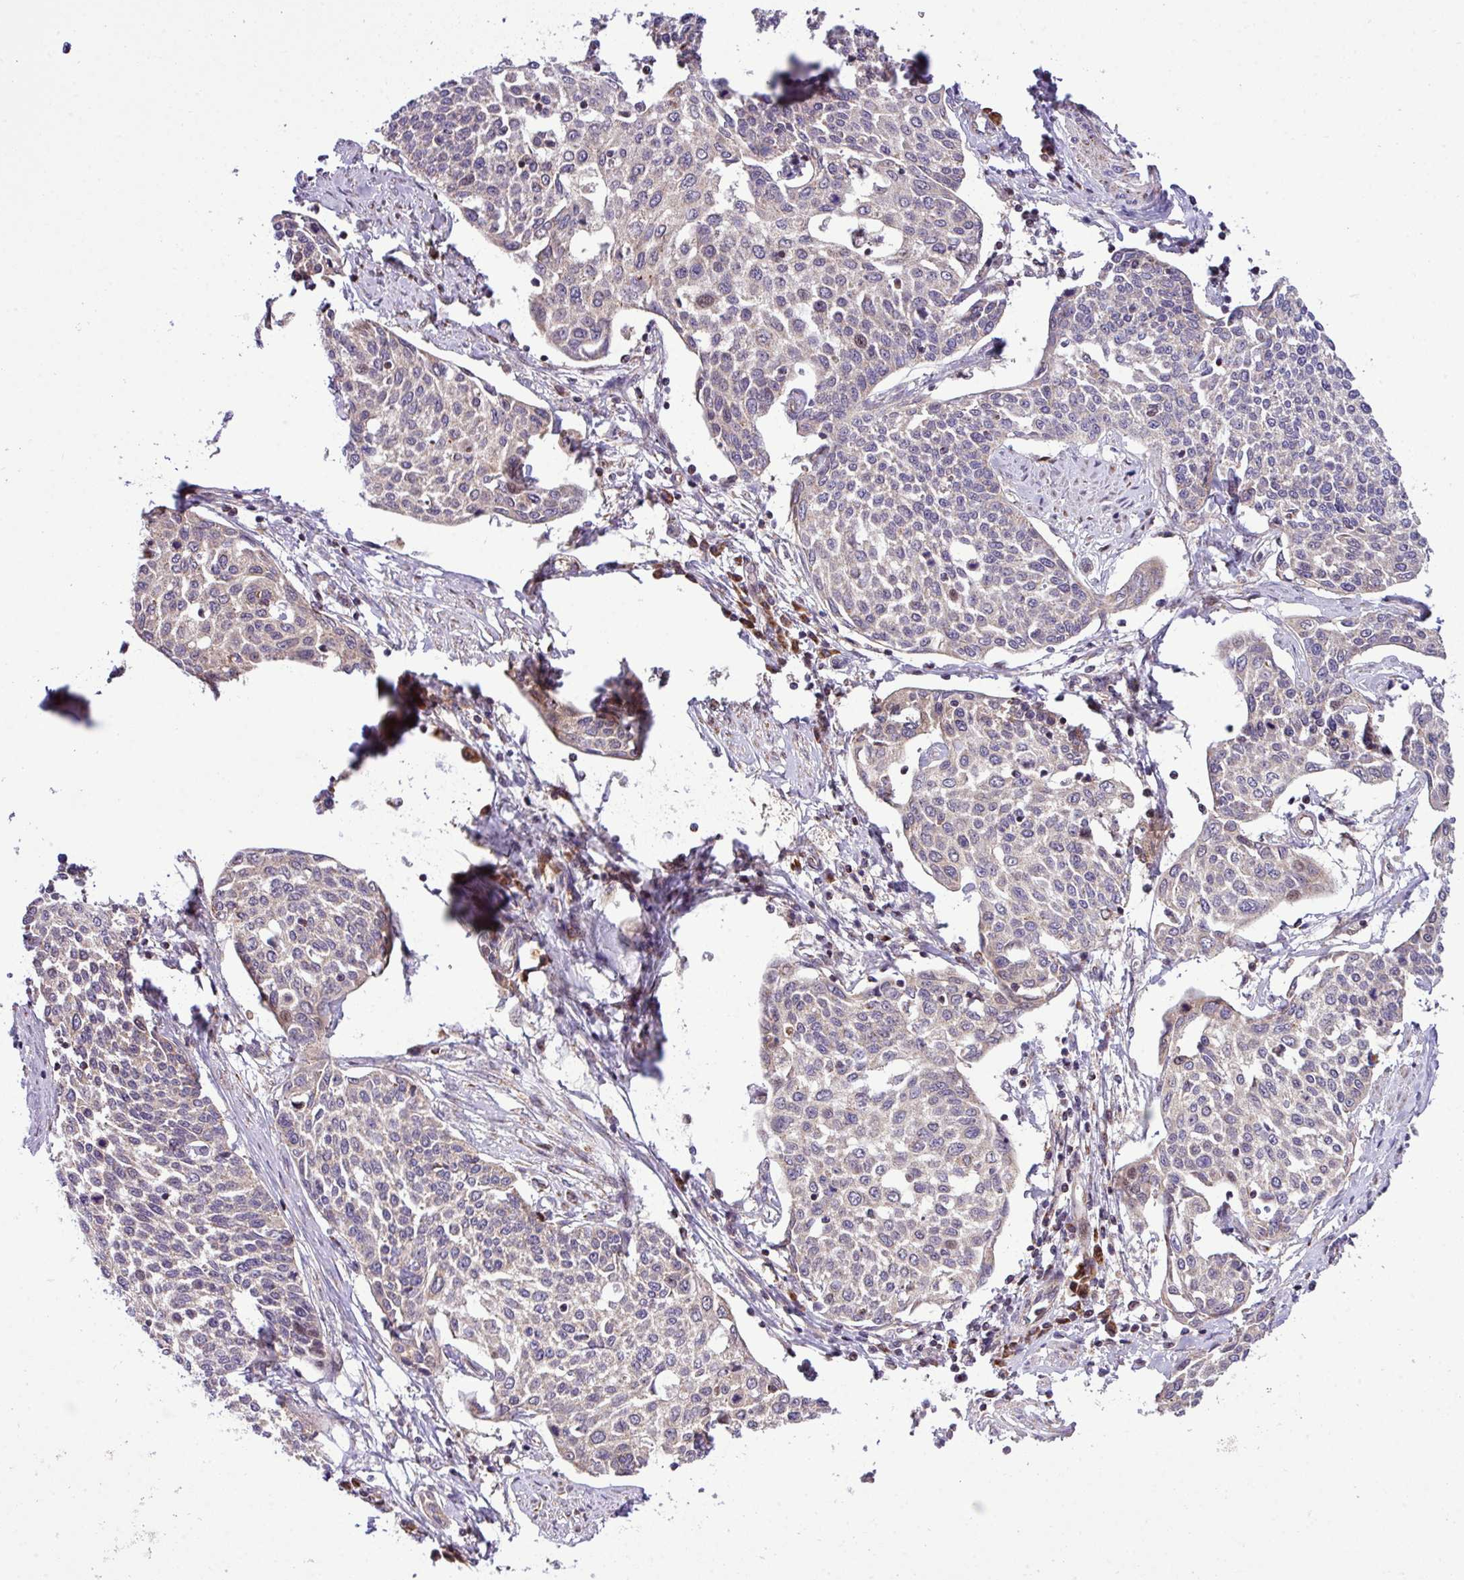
{"staining": {"intensity": "negative", "quantity": "none", "location": "none"}, "tissue": "cervical cancer", "cell_type": "Tumor cells", "image_type": "cancer", "snomed": [{"axis": "morphology", "description": "Squamous cell carcinoma, NOS"}, {"axis": "topography", "description": "Cervix"}], "caption": "An immunohistochemistry (IHC) histopathology image of cervical cancer (squamous cell carcinoma) is shown. There is no staining in tumor cells of cervical cancer (squamous cell carcinoma).", "gene": "B3GNT9", "patient": {"sex": "female", "age": 34}}